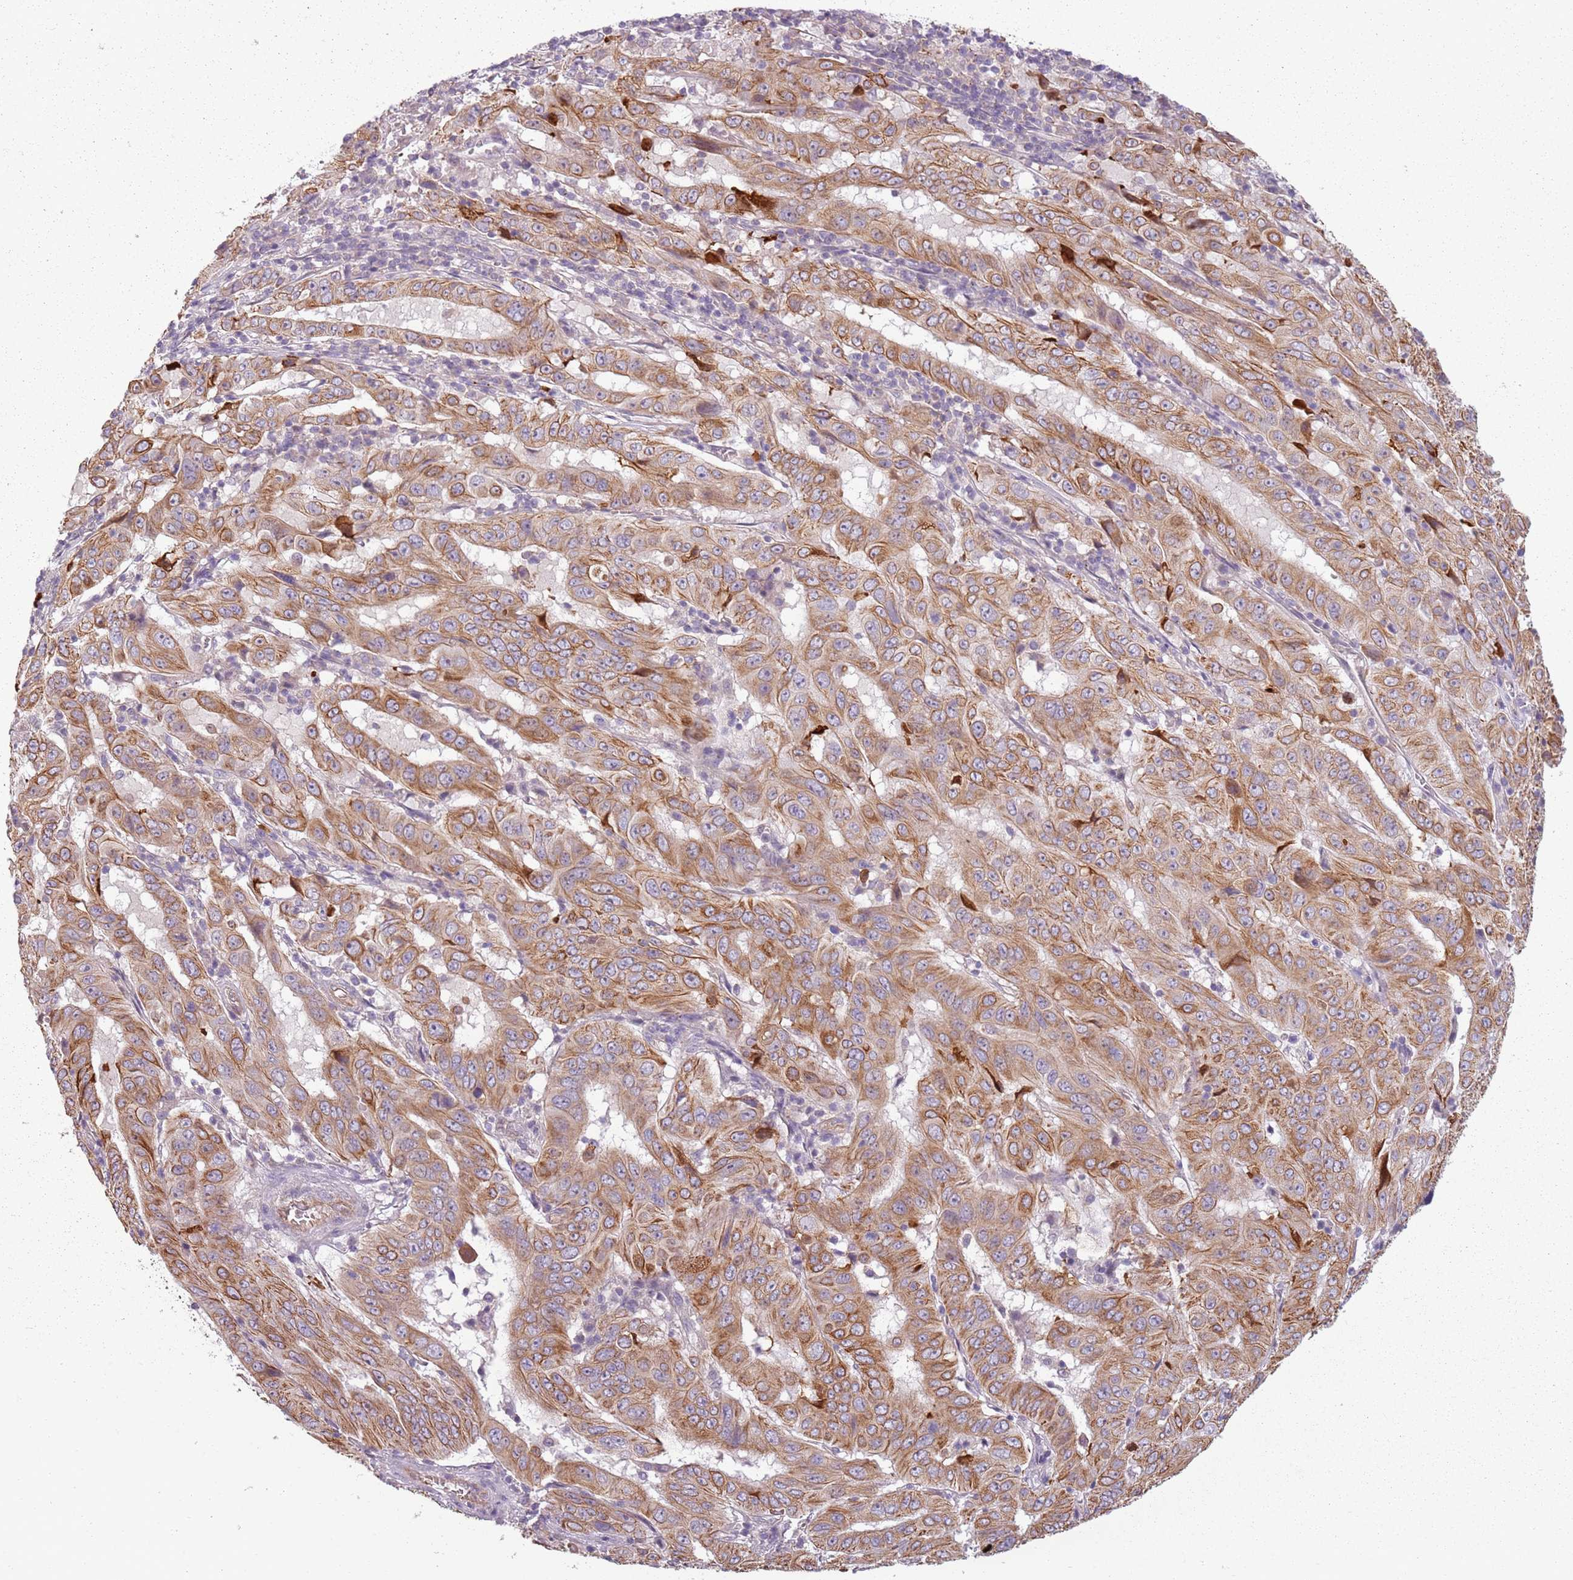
{"staining": {"intensity": "moderate", "quantity": ">75%", "location": "cytoplasmic/membranous"}, "tissue": "pancreatic cancer", "cell_type": "Tumor cells", "image_type": "cancer", "snomed": [{"axis": "morphology", "description": "Adenocarcinoma, NOS"}, {"axis": "topography", "description": "Pancreas"}], "caption": "Protein staining shows moderate cytoplasmic/membranous staining in approximately >75% of tumor cells in pancreatic adenocarcinoma. The staining was performed using DAB to visualize the protein expression in brown, while the nuclei were stained in blue with hematoxylin (Magnification: 20x).", "gene": "TLCD2", "patient": {"sex": "male", "age": 63}}